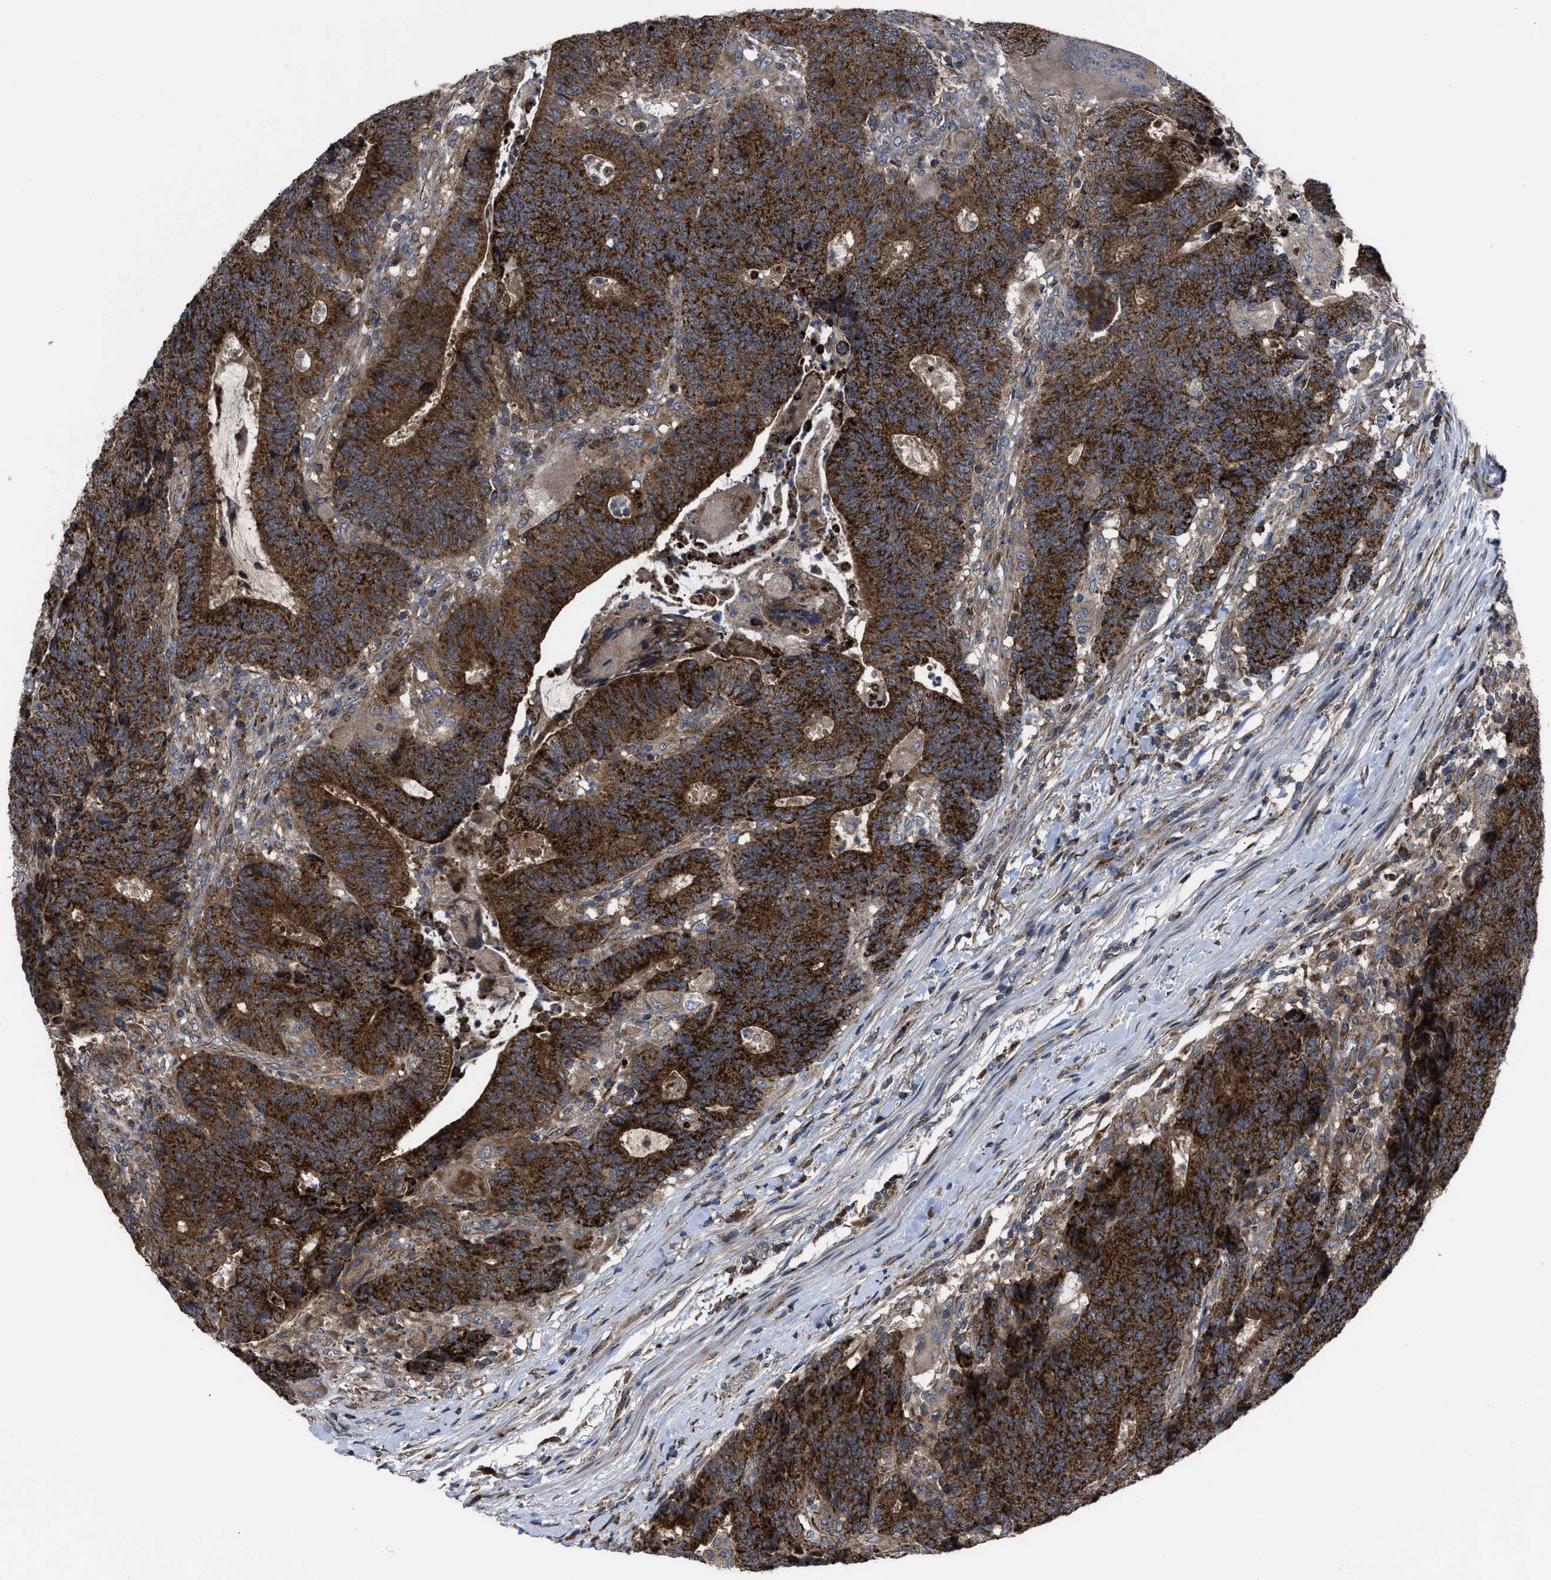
{"staining": {"intensity": "strong", "quantity": ">75%", "location": "cytoplasmic/membranous"}, "tissue": "colorectal cancer", "cell_type": "Tumor cells", "image_type": "cancer", "snomed": [{"axis": "morphology", "description": "Normal tissue, NOS"}, {"axis": "morphology", "description": "Adenocarcinoma, NOS"}, {"axis": "topography", "description": "Colon"}], "caption": "About >75% of tumor cells in colorectal adenocarcinoma exhibit strong cytoplasmic/membranous protein positivity as visualized by brown immunohistochemical staining.", "gene": "PASK", "patient": {"sex": "female", "age": 75}}